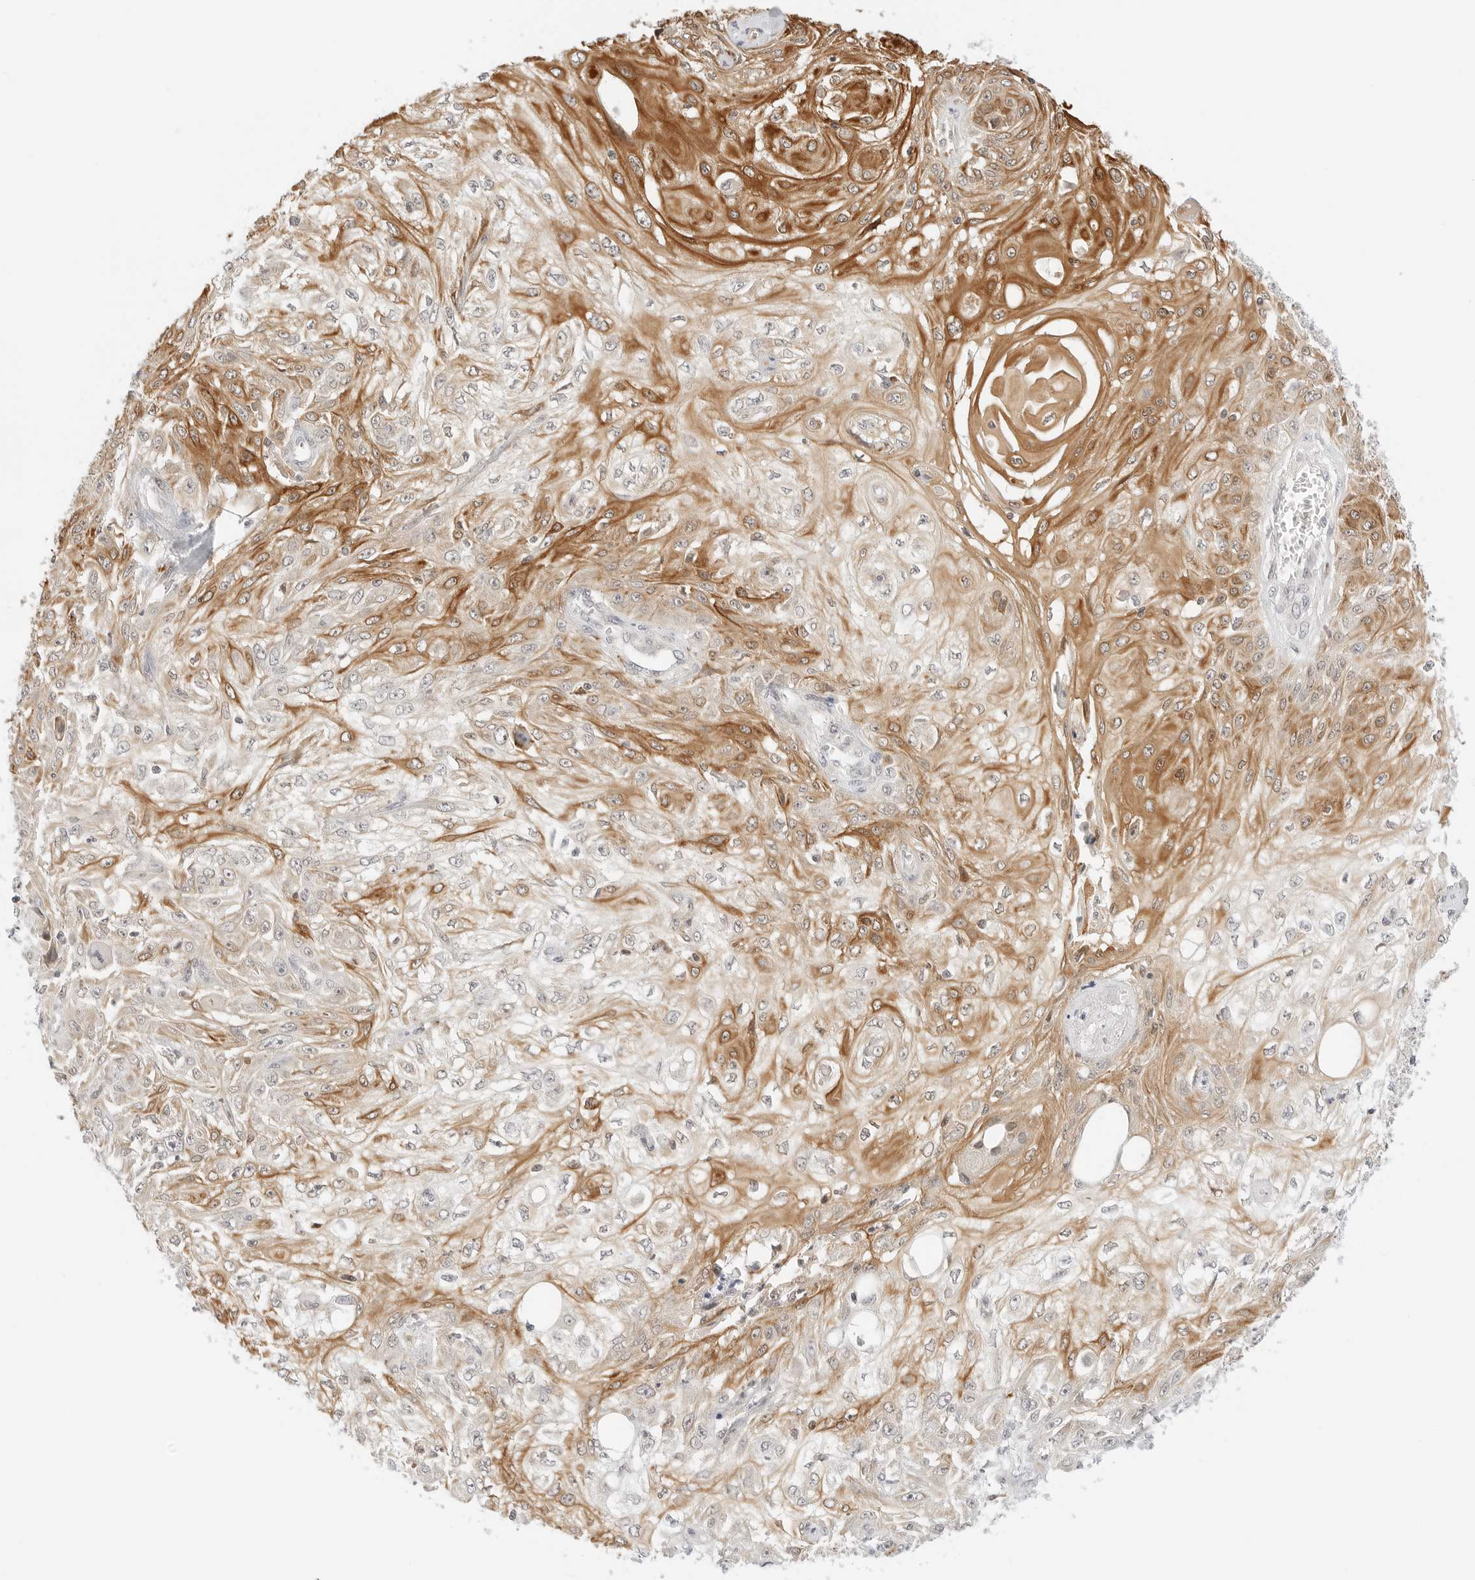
{"staining": {"intensity": "moderate", "quantity": ">75%", "location": "cytoplasmic/membranous"}, "tissue": "skin cancer", "cell_type": "Tumor cells", "image_type": "cancer", "snomed": [{"axis": "morphology", "description": "Squamous cell carcinoma, NOS"}, {"axis": "morphology", "description": "Squamous cell carcinoma, metastatic, NOS"}, {"axis": "topography", "description": "Skin"}, {"axis": "topography", "description": "Lymph node"}], "caption": "Protein staining of skin cancer (metastatic squamous cell carcinoma) tissue shows moderate cytoplasmic/membranous positivity in approximately >75% of tumor cells. The staining was performed using DAB (3,3'-diaminobenzidine) to visualize the protein expression in brown, while the nuclei were stained in blue with hematoxylin (Magnification: 20x).", "gene": "TEKT2", "patient": {"sex": "male", "age": 75}}